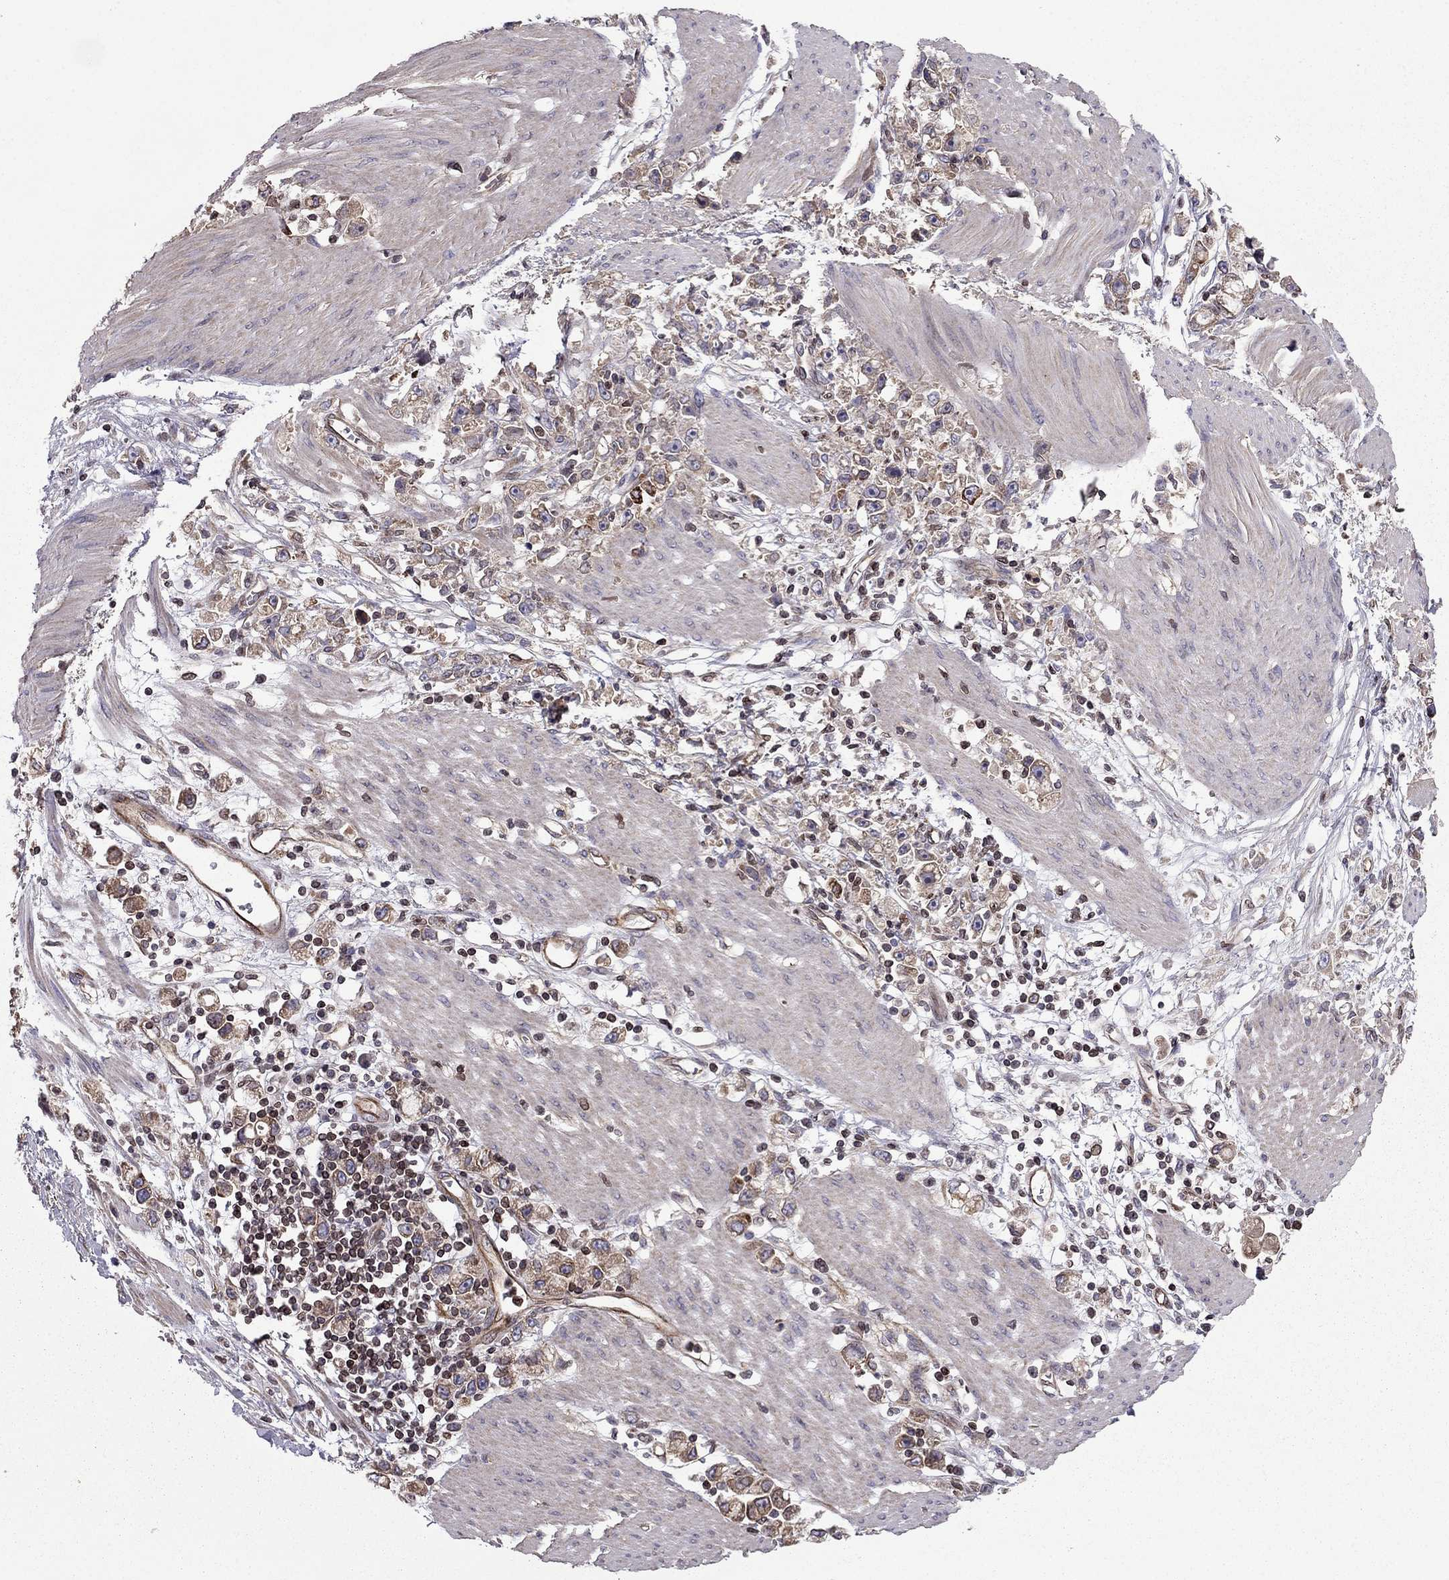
{"staining": {"intensity": "weak", "quantity": "<25%", "location": "cytoplasmic/membranous"}, "tissue": "stomach cancer", "cell_type": "Tumor cells", "image_type": "cancer", "snomed": [{"axis": "morphology", "description": "Adenocarcinoma, NOS"}, {"axis": "topography", "description": "Stomach"}], "caption": "High power microscopy image of an immunohistochemistry (IHC) photomicrograph of adenocarcinoma (stomach), revealing no significant positivity in tumor cells.", "gene": "CDC42BPA", "patient": {"sex": "female", "age": 59}}